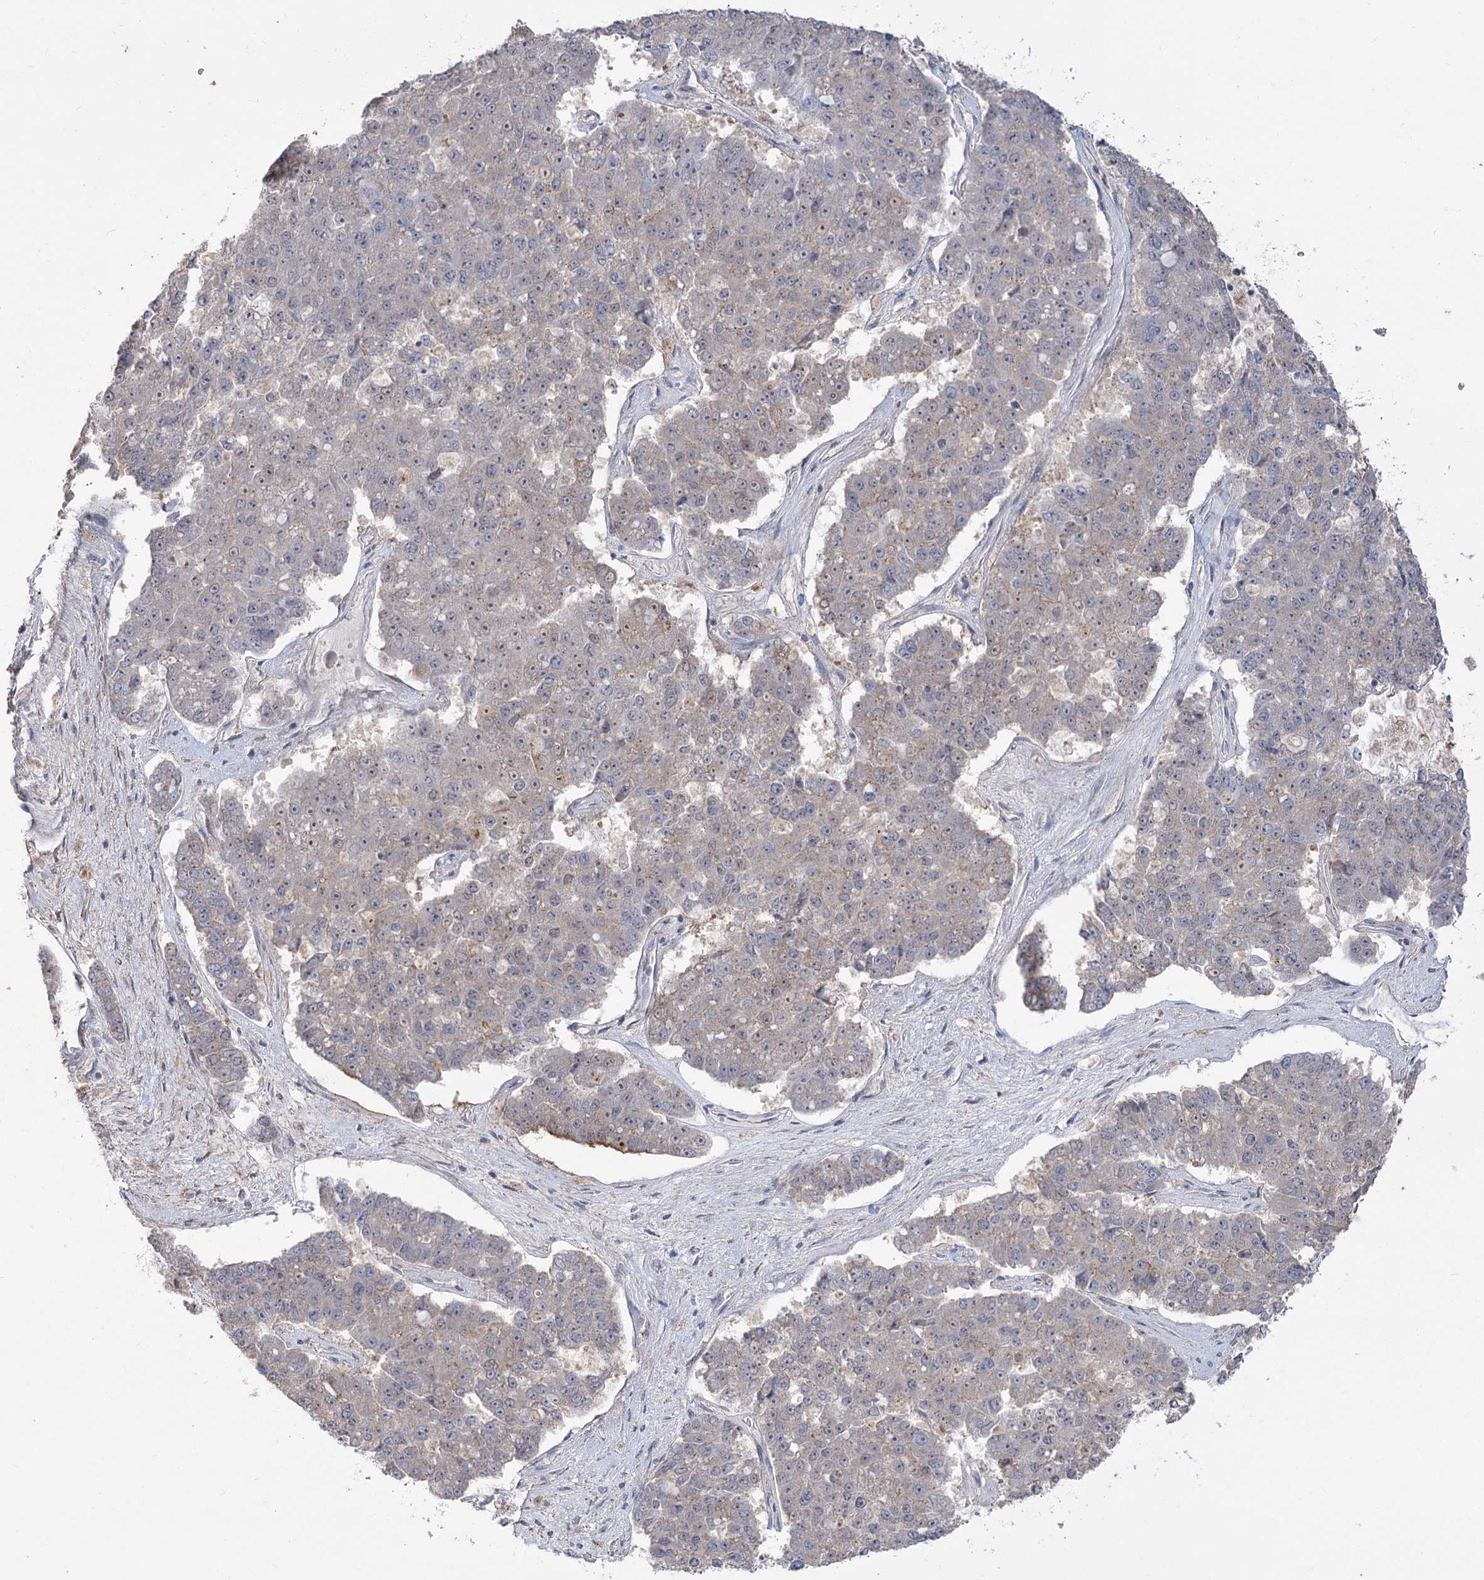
{"staining": {"intensity": "weak", "quantity": "25%-75%", "location": "cytoplasmic/membranous,nuclear"}, "tissue": "pancreatic cancer", "cell_type": "Tumor cells", "image_type": "cancer", "snomed": [{"axis": "morphology", "description": "Adenocarcinoma, NOS"}, {"axis": "topography", "description": "Pancreas"}], "caption": "Immunohistochemical staining of pancreatic adenocarcinoma demonstrates weak cytoplasmic/membranous and nuclear protein staining in approximately 25%-75% of tumor cells.", "gene": "ZSCAN23", "patient": {"sex": "male", "age": 50}}